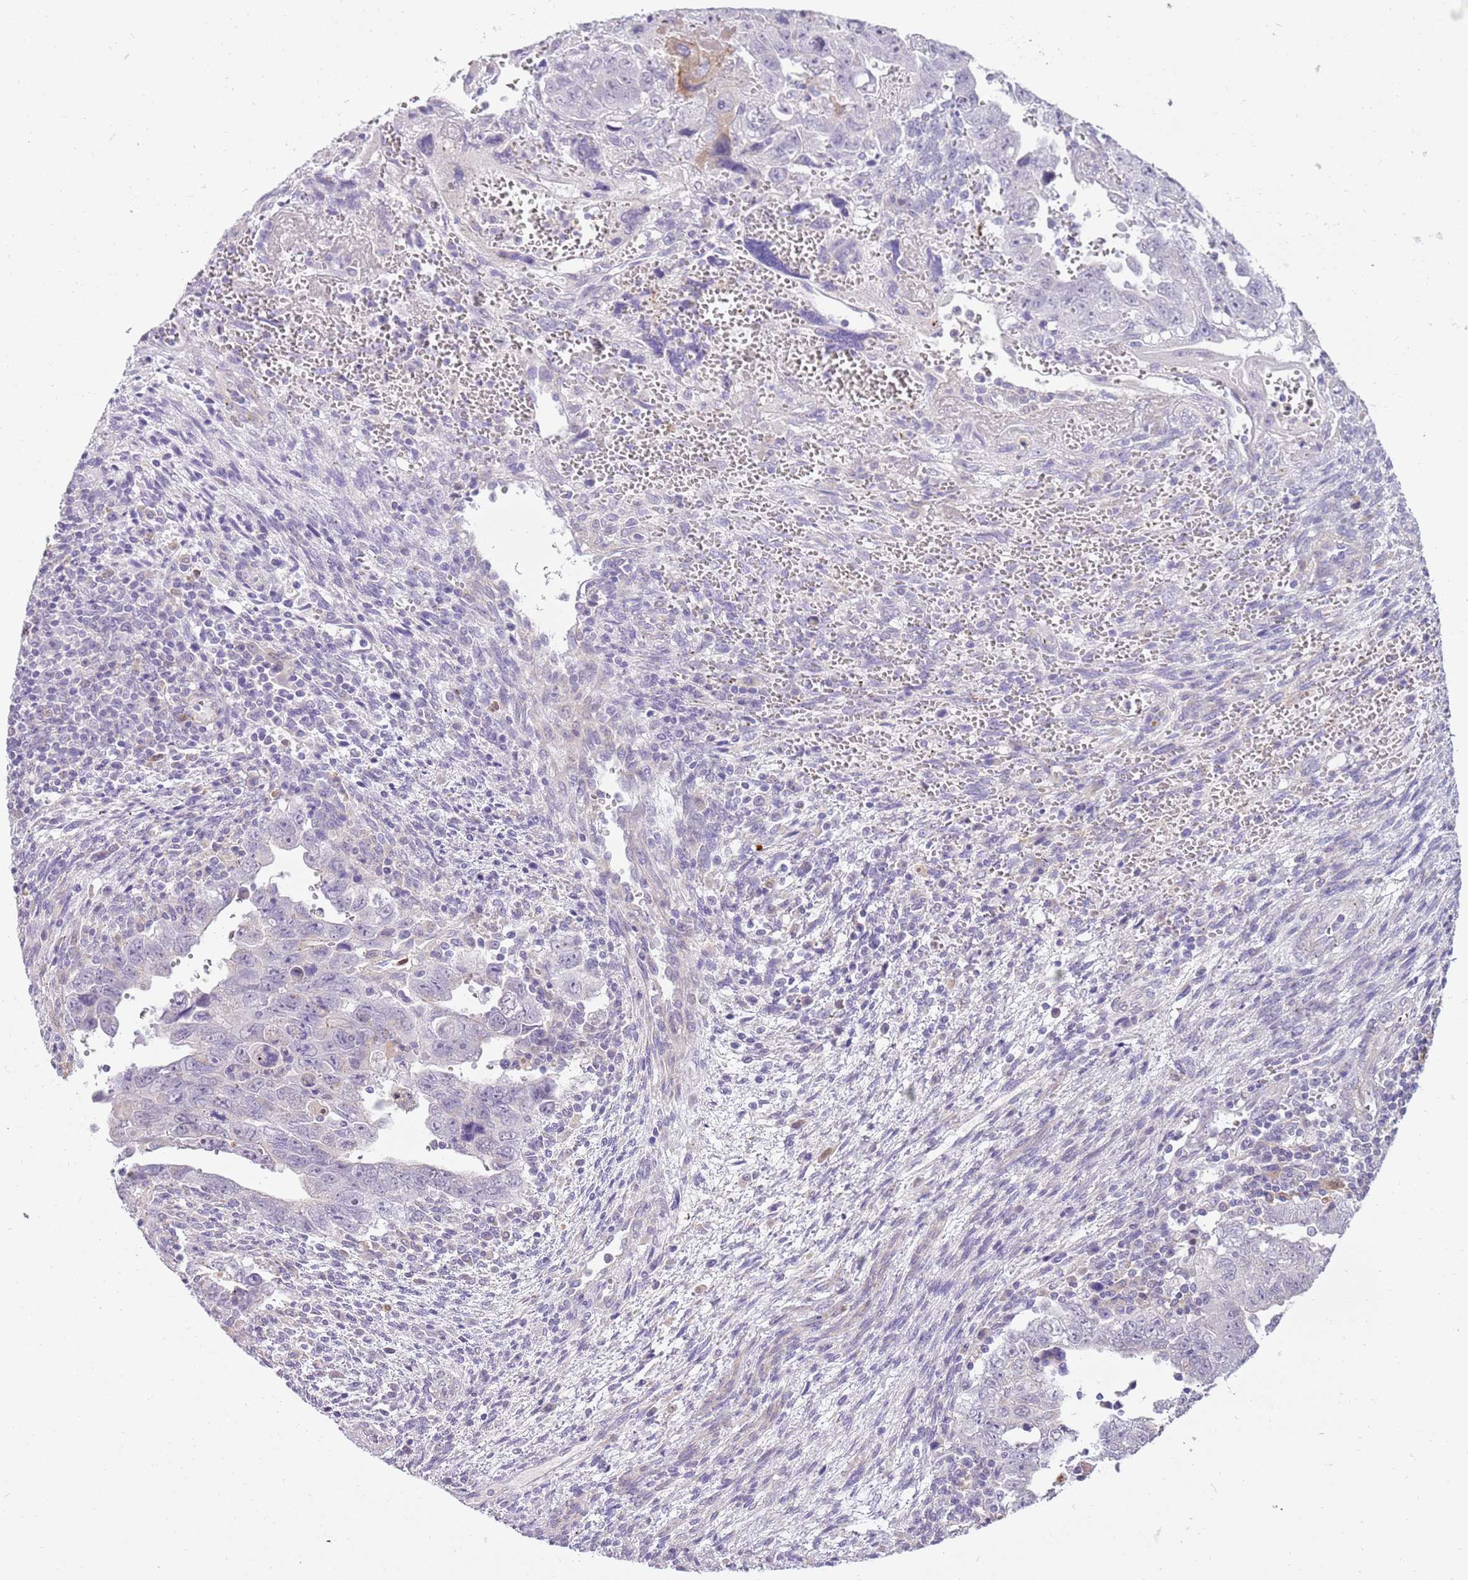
{"staining": {"intensity": "negative", "quantity": "none", "location": "none"}, "tissue": "testis cancer", "cell_type": "Tumor cells", "image_type": "cancer", "snomed": [{"axis": "morphology", "description": "Carcinoma, Embryonal, NOS"}, {"axis": "topography", "description": "Testis"}], "caption": "Tumor cells show no significant expression in testis embryonal carcinoma.", "gene": "DIPK1C", "patient": {"sex": "male", "age": 28}}